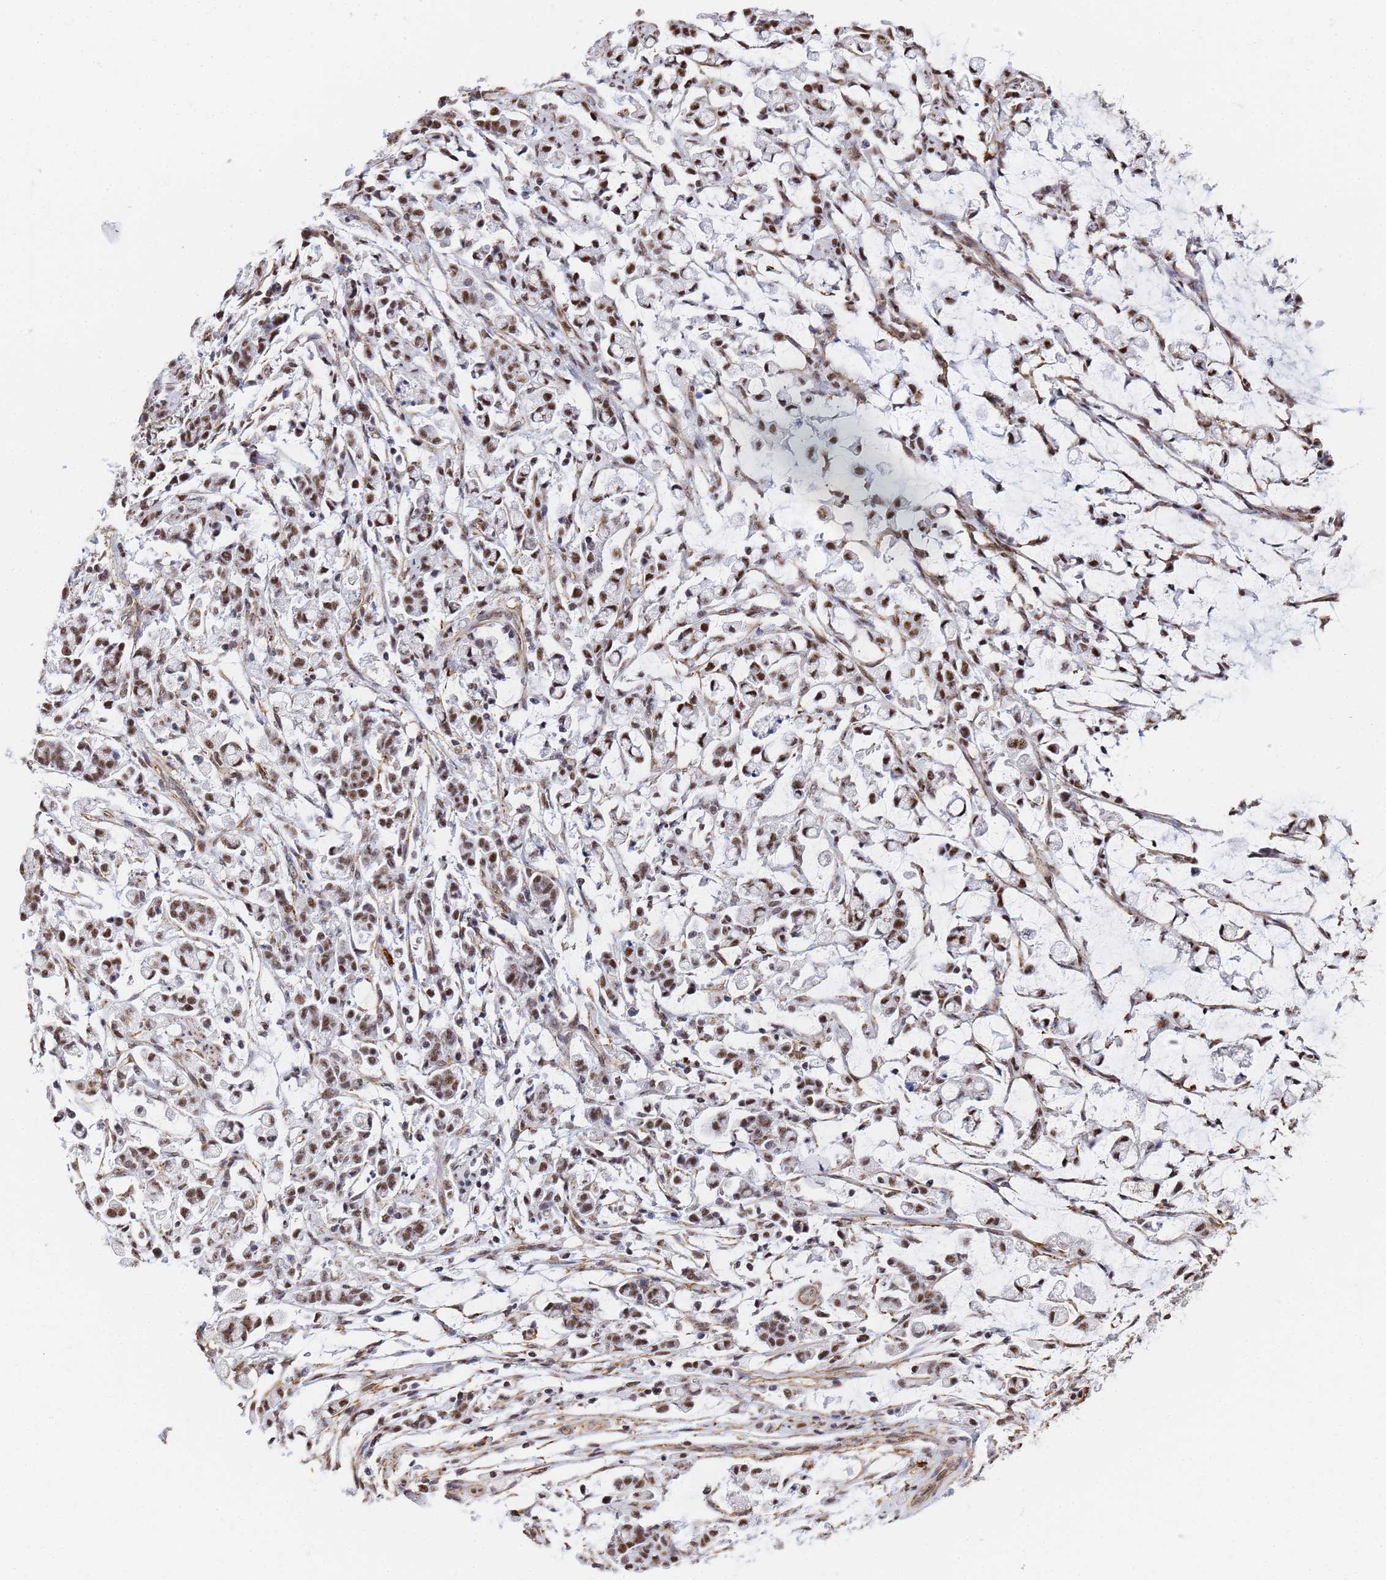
{"staining": {"intensity": "moderate", "quantity": ">75%", "location": "nuclear"}, "tissue": "stomach cancer", "cell_type": "Tumor cells", "image_type": "cancer", "snomed": [{"axis": "morphology", "description": "Adenocarcinoma, NOS"}, {"axis": "topography", "description": "Stomach"}], "caption": "Adenocarcinoma (stomach) stained with a protein marker shows moderate staining in tumor cells.", "gene": "PRRT4", "patient": {"sex": "female", "age": 60}}